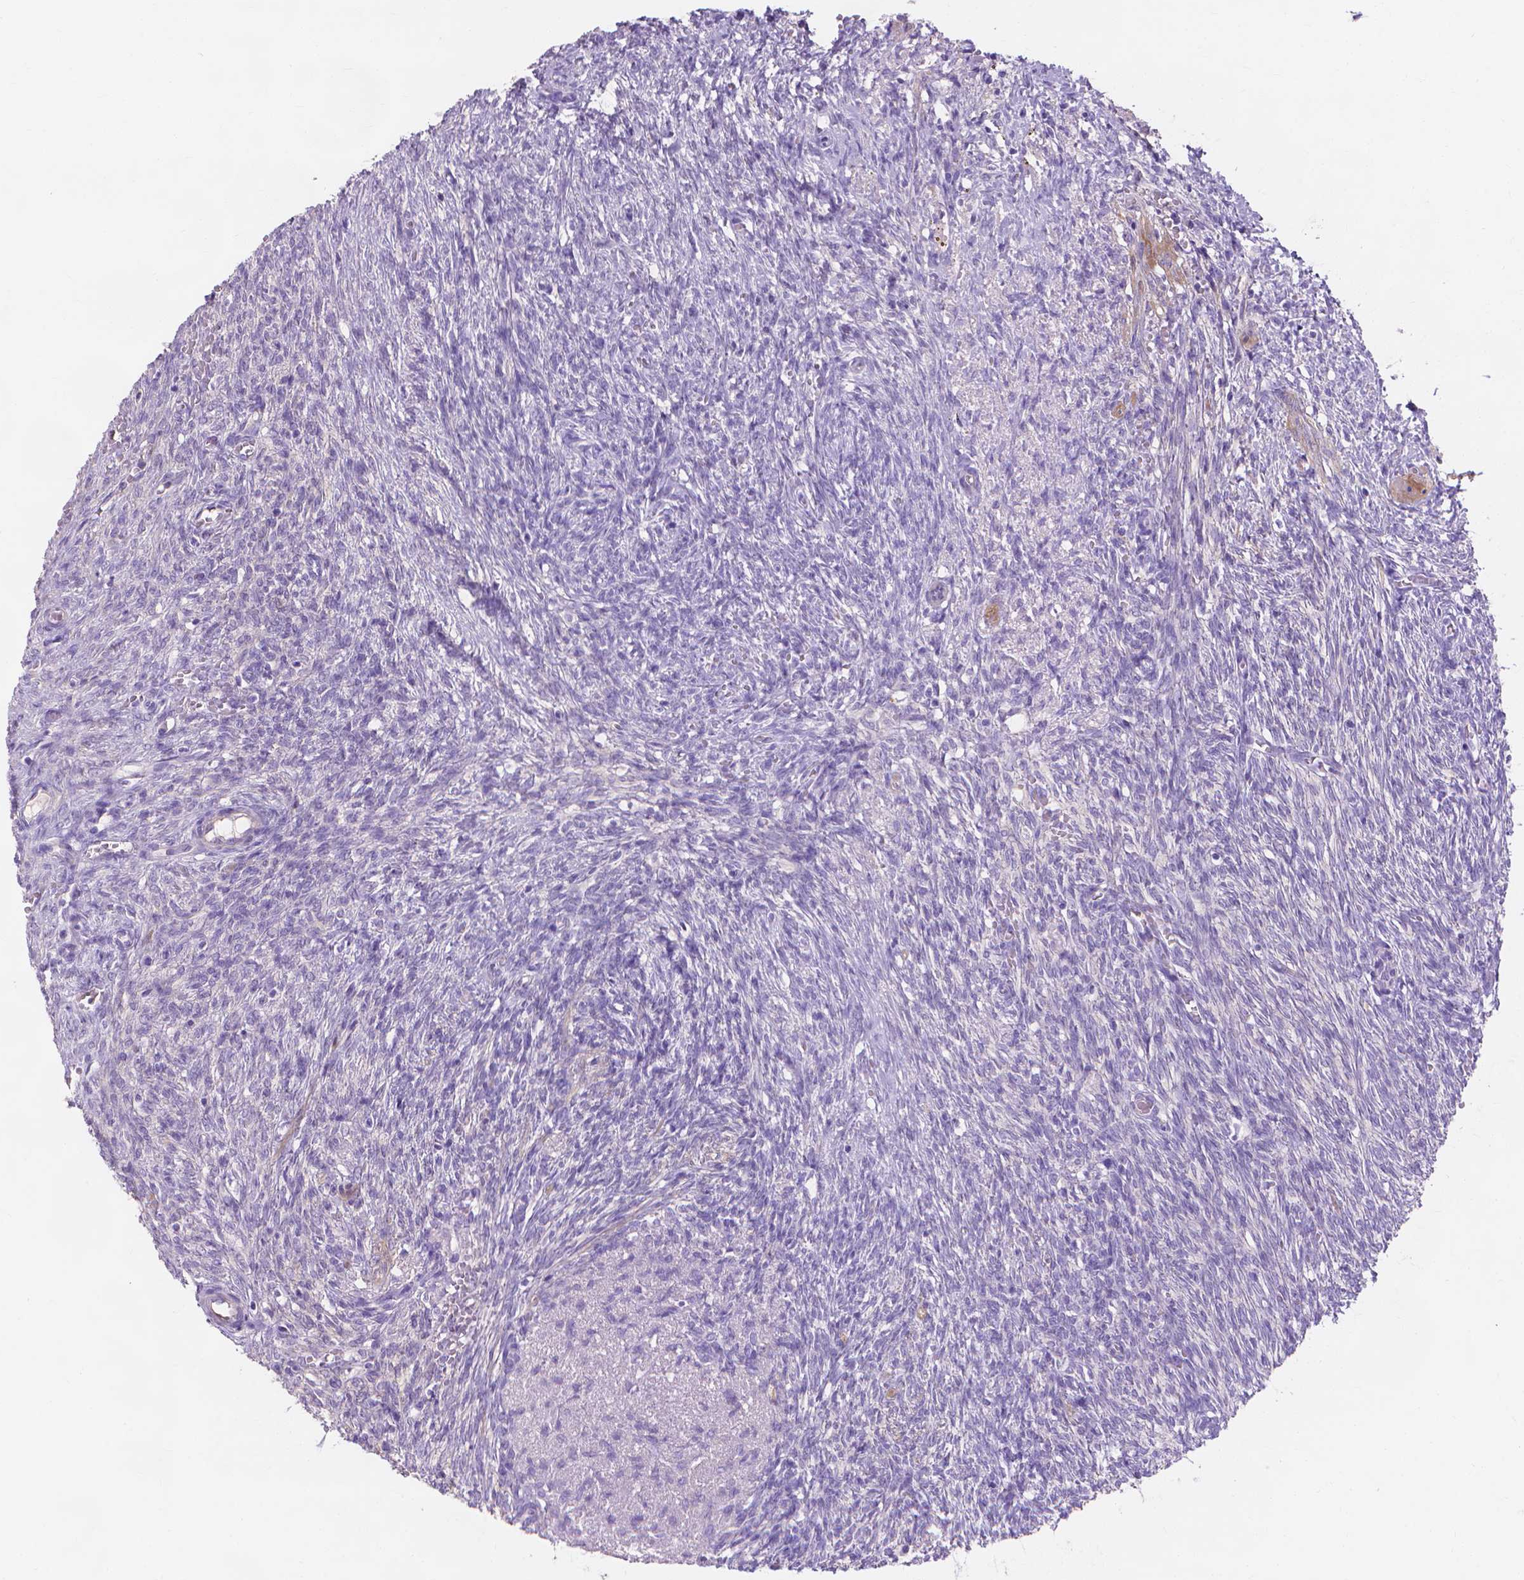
{"staining": {"intensity": "negative", "quantity": "none", "location": "none"}, "tissue": "ovary", "cell_type": "Follicle cells", "image_type": "normal", "snomed": [{"axis": "morphology", "description": "Normal tissue, NOS"}, {"axis": "topography", "description": "Ovary"}], "caption": "The photomicrograph exhibits no staining of follicle cells in benign ovary. (Immunohistochemistry, brightfield microscopy, high magnification).", "gene": "MBLAC1", "patient": {"sex": "female", "age": 46}}